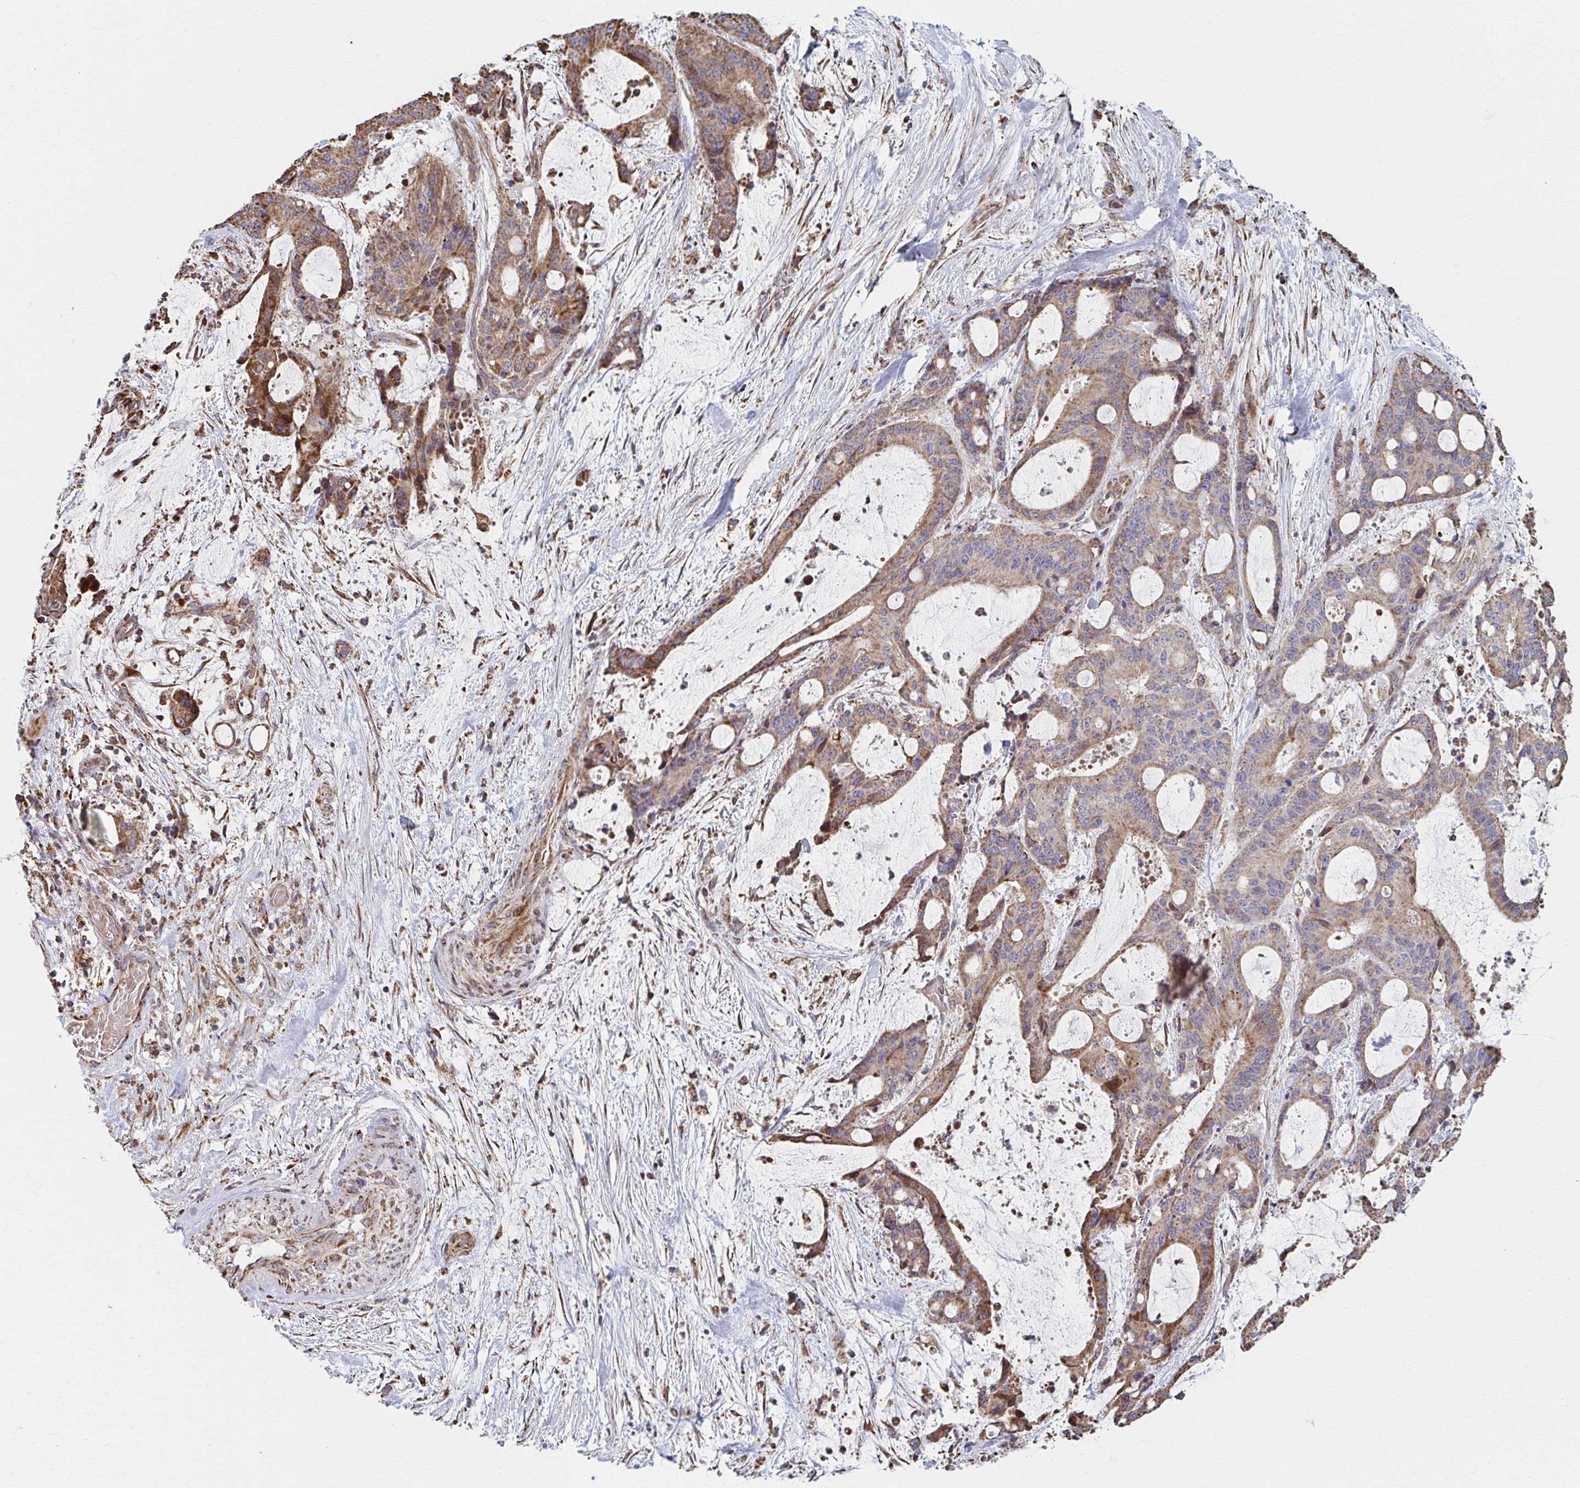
{"staining": {"intensity": "moderate", "quantity": "25%-75%", "location": "cytoplasmic/membranous"}, "tissue": "liver cancer", "cell_type": "Tumor cells", "image_type": "cancer", "snomed": [{"axis": "morphology", "description": "Normal tissue, NOS"}, {"axis": "morphology", "description": "Cholangiocarcinoma"}, {"axis": "topography", "description": "Liver"}, {"axis": "topography", "description": "Peripheral nerve tissue"}], "caption": "An immunohistochemistry image of tumor tissue is shown. Protein staining in brown shows moderate cytoplasmic/membranous positivity in cholangiocarcinoma (liver) within tumor cells.", "gene": "SAT1", "patient": {"sex": "female", "age": 73}}